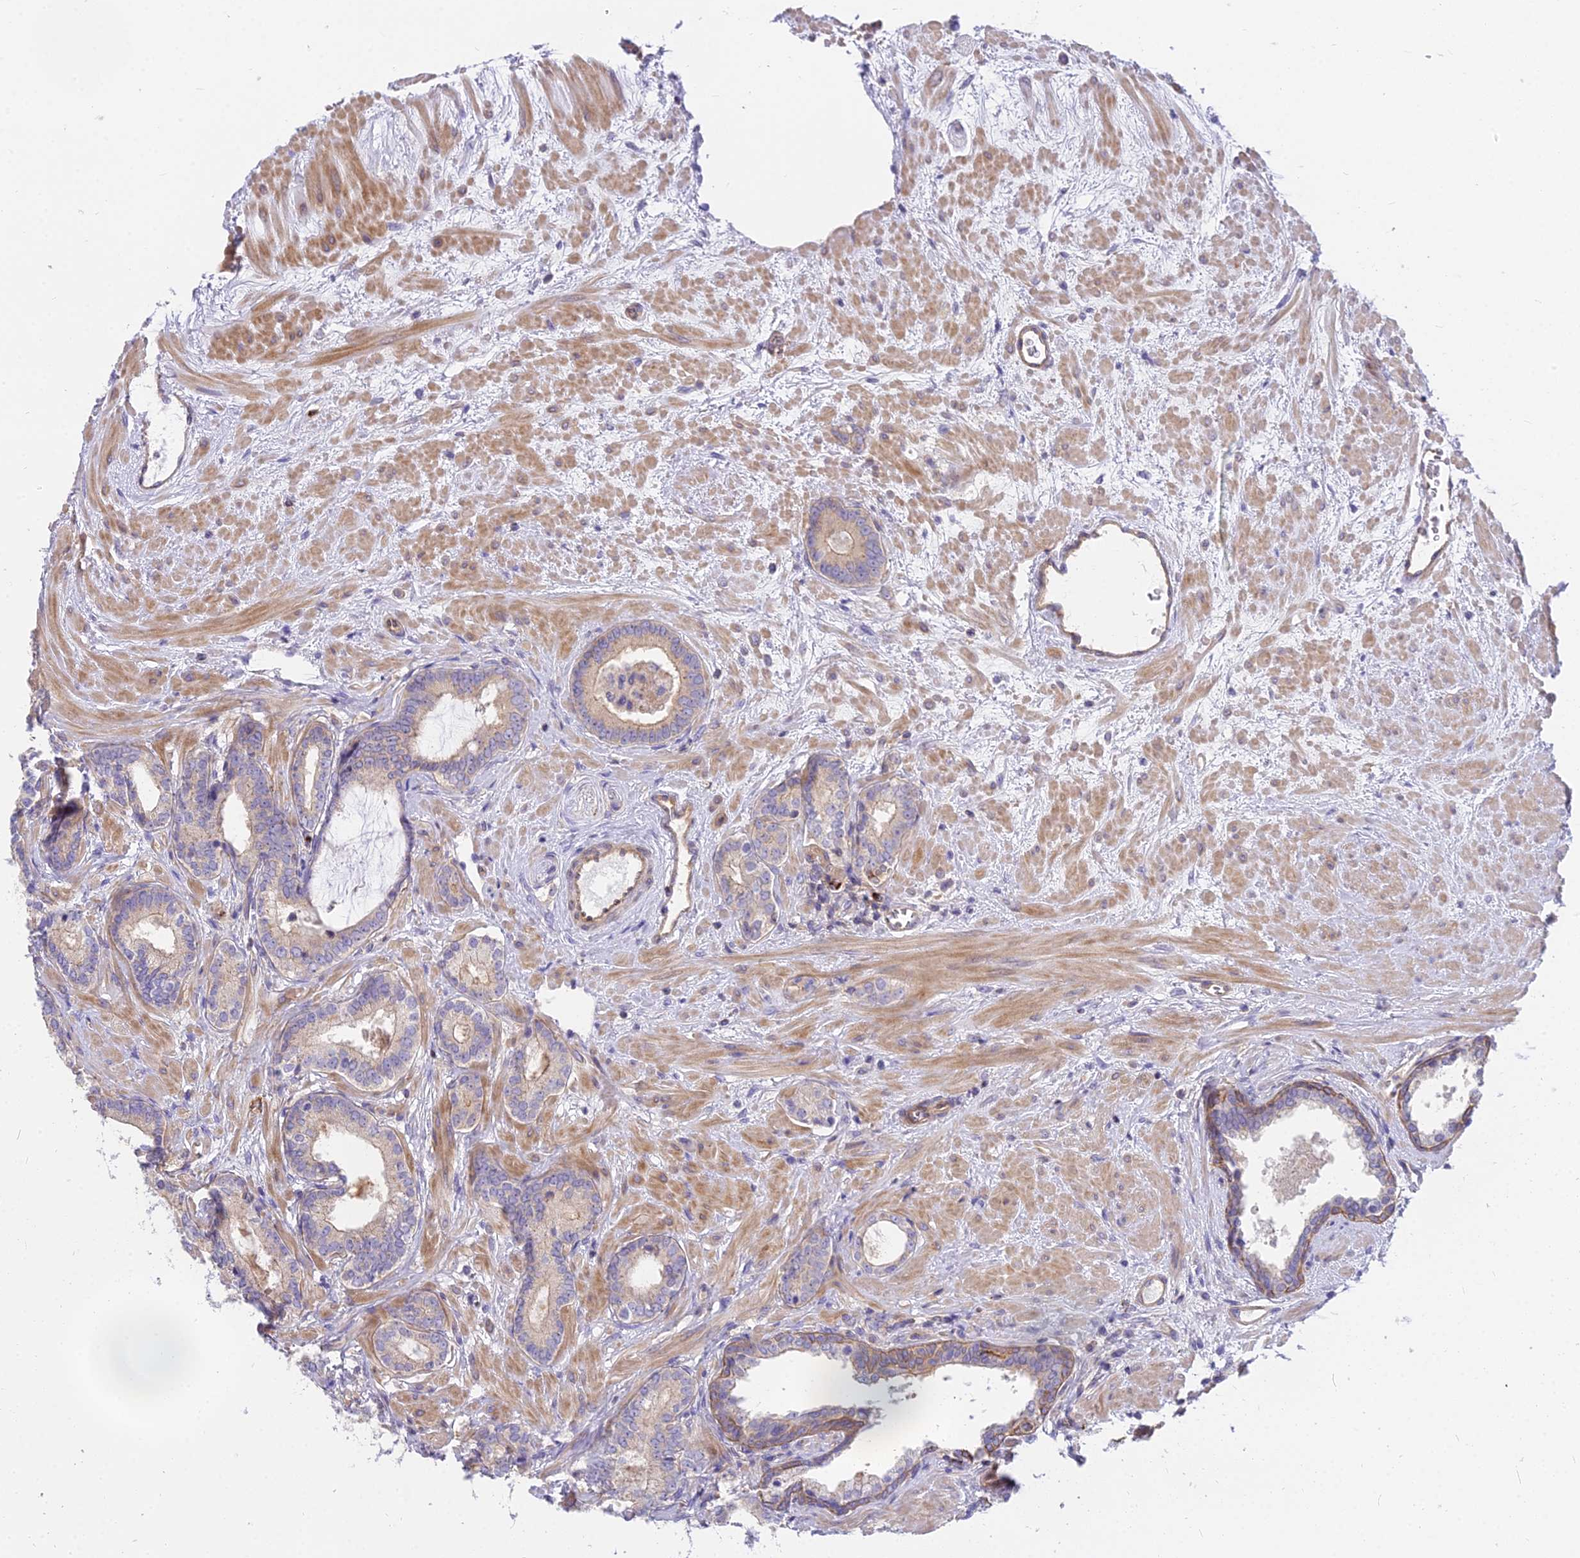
{"staining": {"intensity": "weak", "quantity": "<25%", "location": "cytoplasmic/membranous"}, "tissue": "prostate cancer", "cell_type": "Tumor cells", "image_type": "cancer", "snomed": [{"axis": "morphology", "description": "Adenocarcinoma, High grade"}, {"axis": "topography", "description": "Prostate"}], "caption": "A histopathology image of prostate cancer (high-grade adenocarcinoma) stained for a protein shows no brown staining in tumor cells.", "gene": "HLA-DOA", "patient": {"sex": "male", "age": 64}}